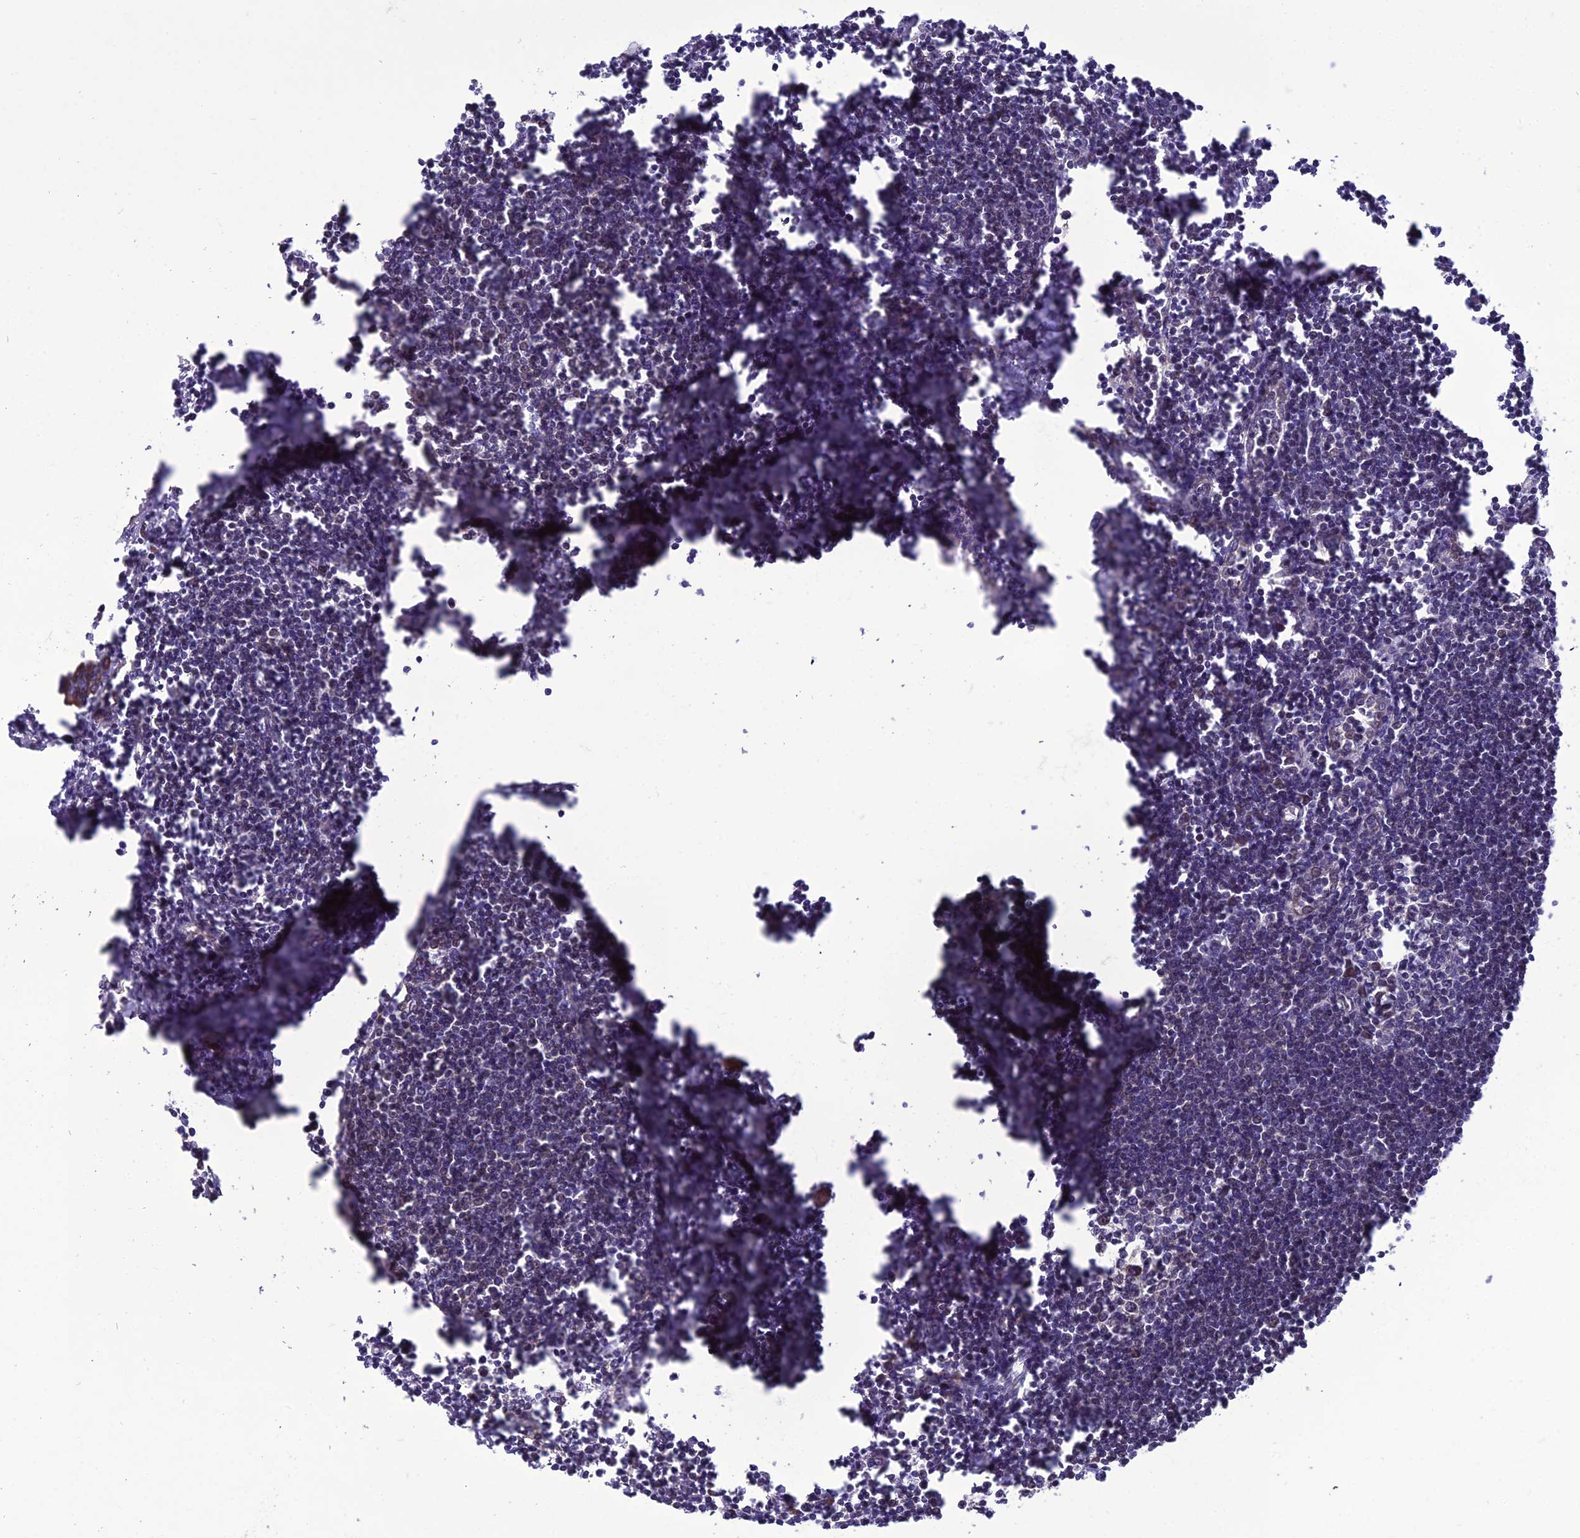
{"staining": {"intensity": "negative", "quantity": "none", "location": "none"}, "tissue": "lymph node", "cell_type": "Germinal center cells", "image_type": "normal", "snomed": [{"axis": "morphology", "description": "Normal tissue, NOS"}, {"axis": "morphology", "description": "Malignant melanoma, Metastatic site"}, {"axis": "topography", "description": "Lymph node"}], "caption": "This histopathology image is of normal lymph node stained with immunohistochemistry (IHC) to label a protein in brown with the nuclei are counter-stained blue. There is no staining in germinal center cells.", "gene": "GAB4", "patient": {"sex": "male", "age": 41}}